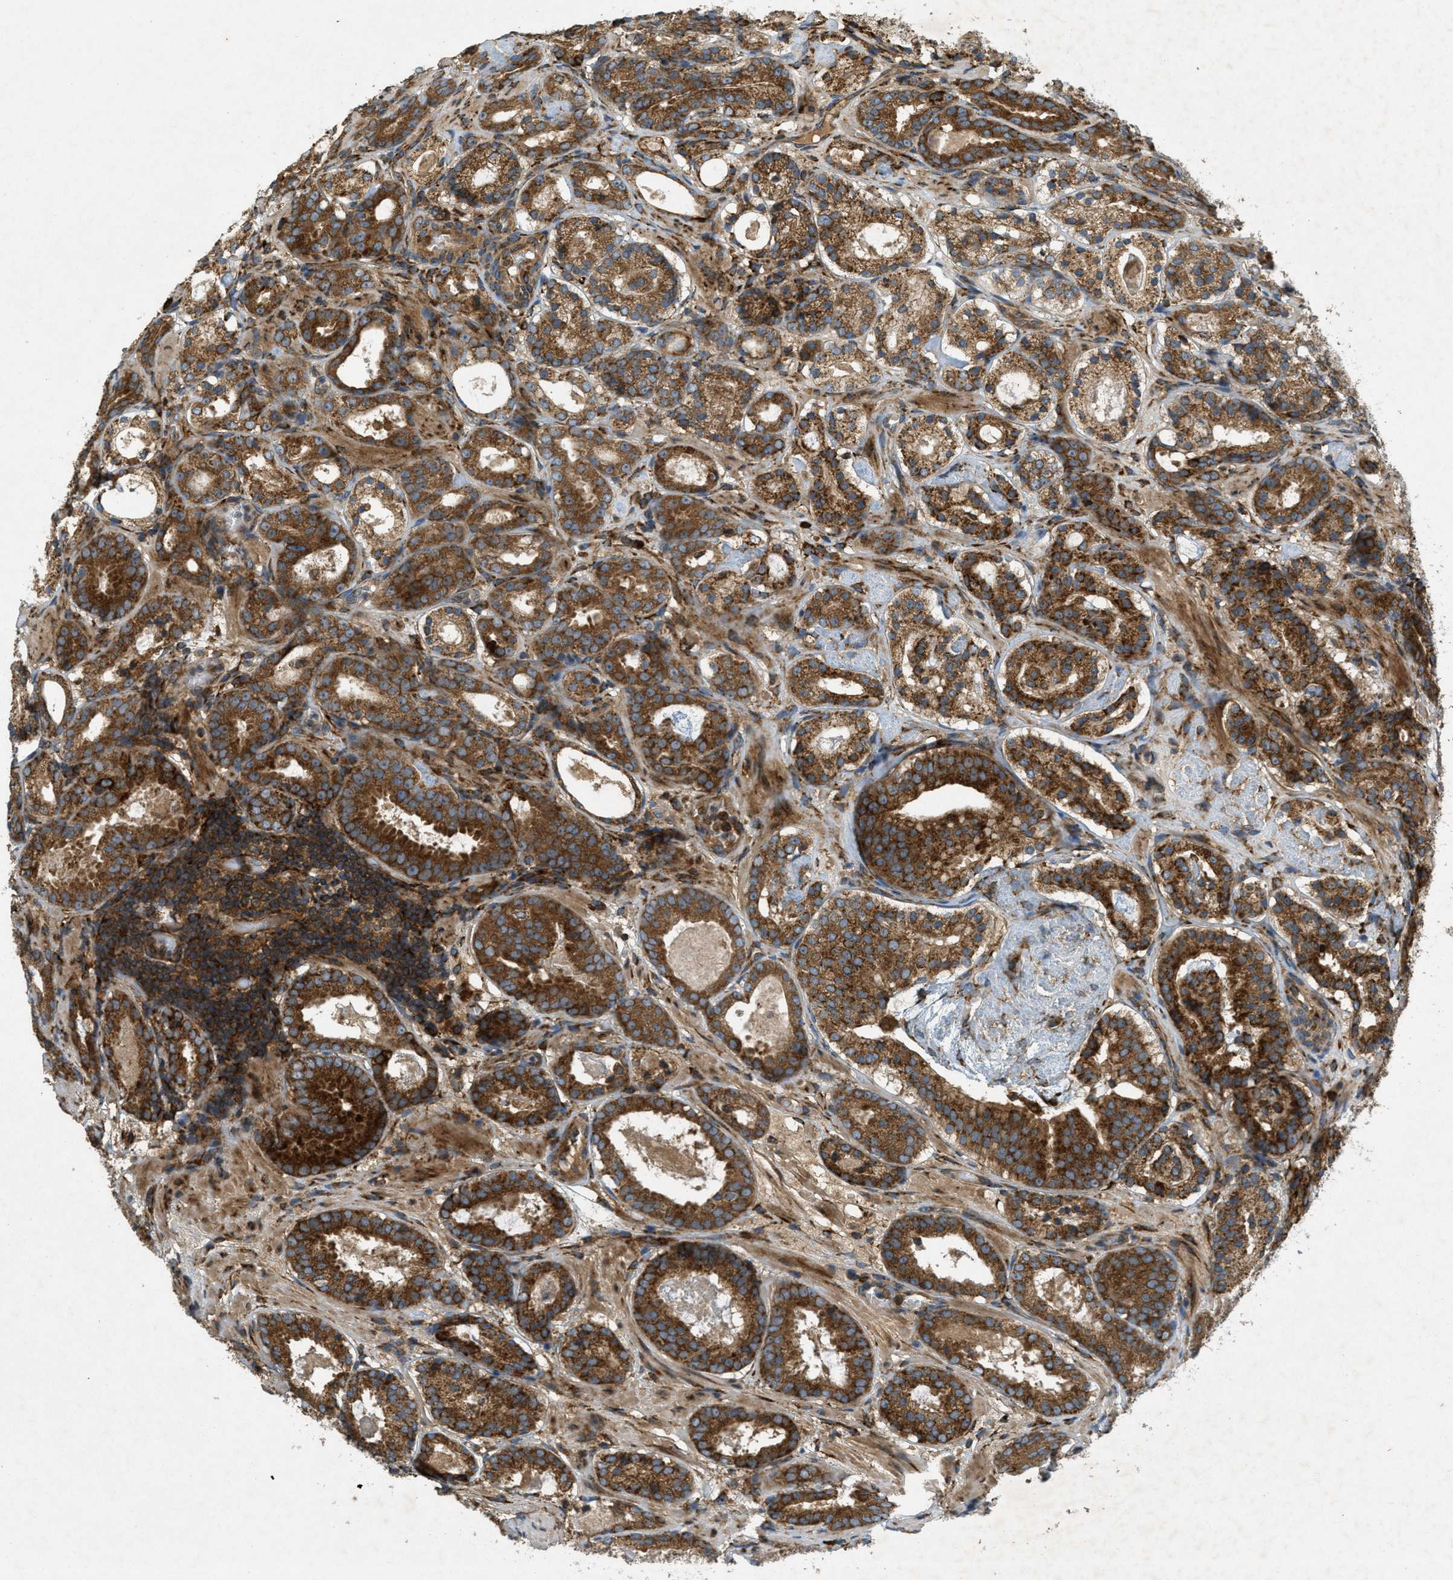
{"staining": {"intensity": "strong", "quantity": ">75%", "location": "cytoplasmic/membranous"}, "tissue": "prostate cancer", "cell_type": "Tumor cells", "image_type": "cancer", "snomed": [{"axis": "morphology", "description": "Adenocarcinoma, Low grade"}, {"axis": "topography", "description": "Prostate"}], "caption": "Immunohistochemical staining of prostate cancer demonstrates strong cytoplasmic/membranous protein staining in about >75% of tumor cells. The protein is stained brown, and the nuclei are stained in blue (DAB IHC with brightfield microscopy, high magnification).", "gene": "PCDH18", "patient": {"sex": "male", "age": 69}}